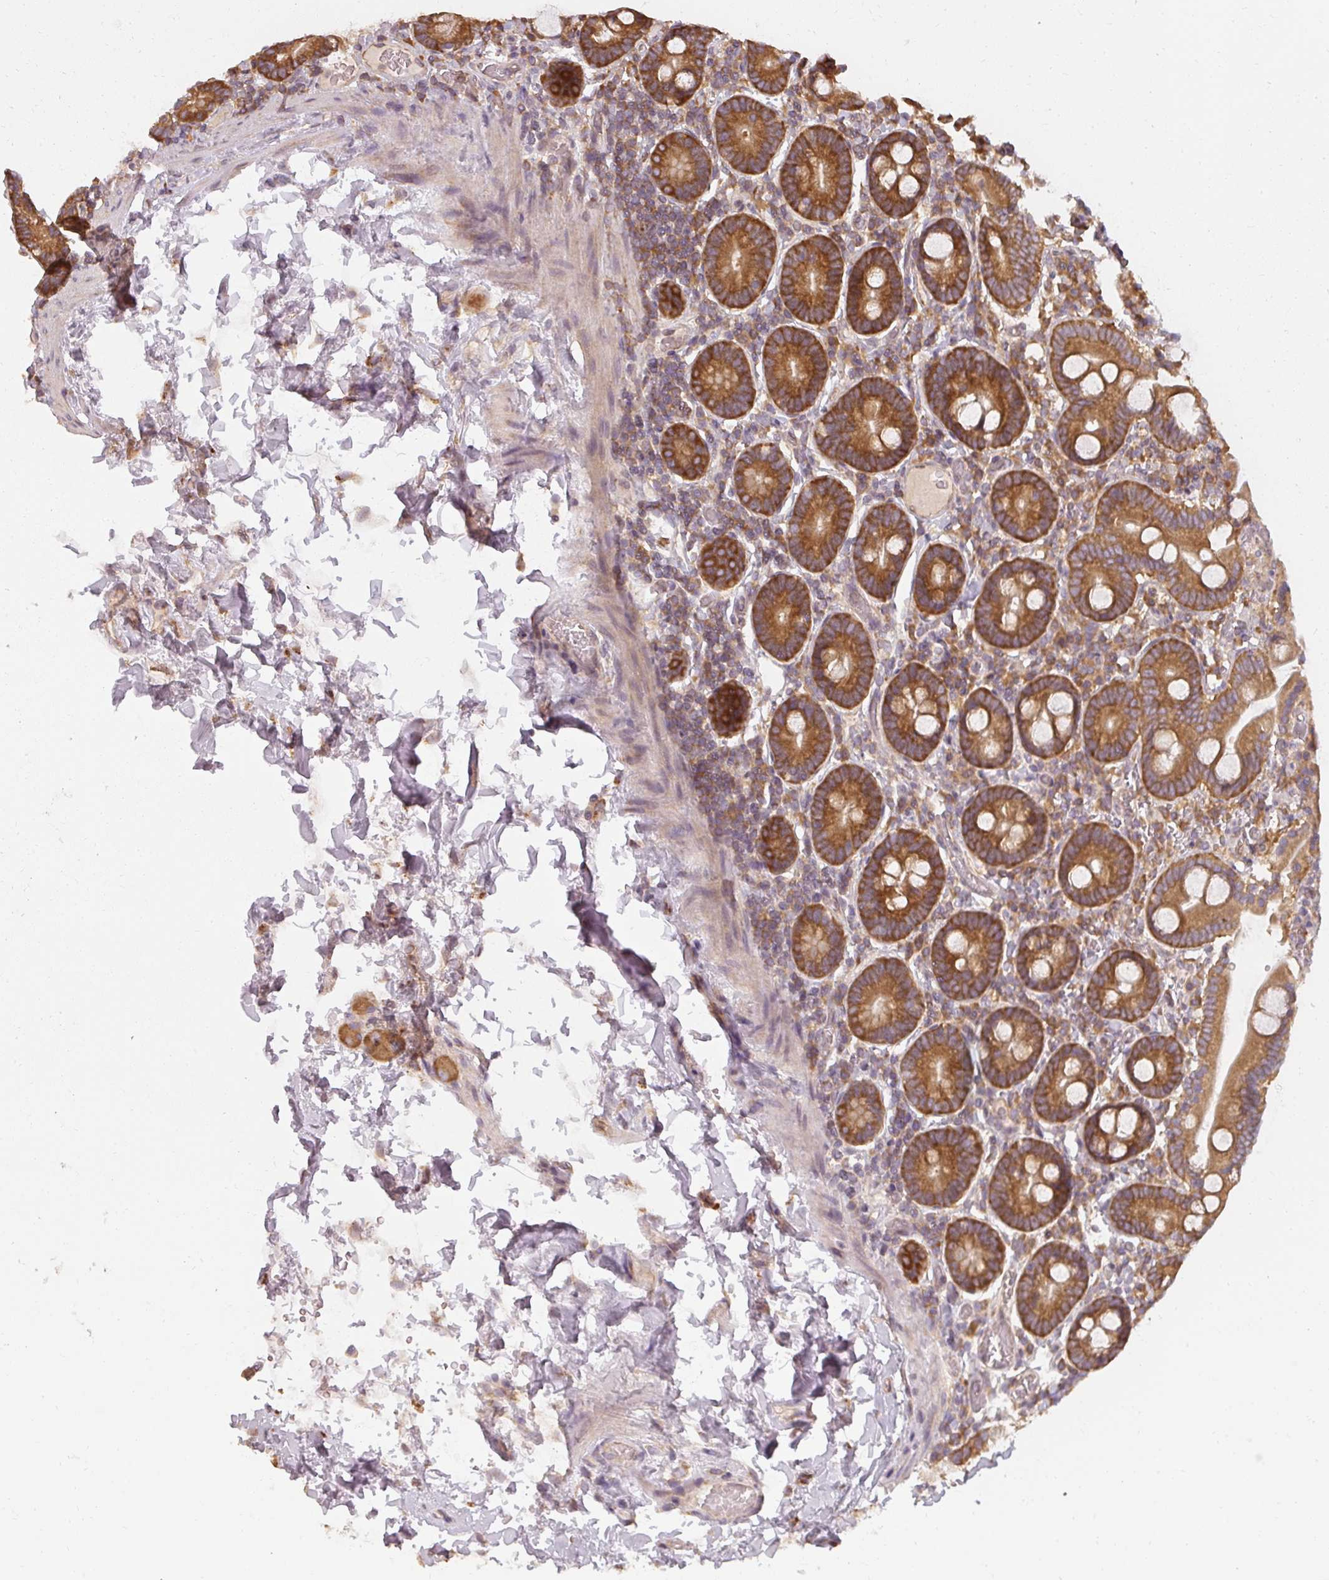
{"staining": {"intensity": "strong", "quantity": ">75%", "location": "cytoplasmic/membranous"}, "tissue": "duodenum", "cell_type": "Glandular cells", "image_type": "normal", "snomed": [{"axis": "morphology", "description": "Normal tissue, NOS"}, {"axis": "topography", "description": "Duodenum"}], "caption": "IHC staining of unremarkable duodenum, which reveals high levels of strong cytoplasmic/membranous expression in approximately >75% of glandular cells indicating strong cytoplasmic/membranous protein positivity. The staining was performed using DAB (3,3'-diaminobenzidine) (brown) for protein detection and nuclei were counterstained in hematoxylin (blue).", "gene": "RPL24", "patient": {"sex": "male", "age": 55}}